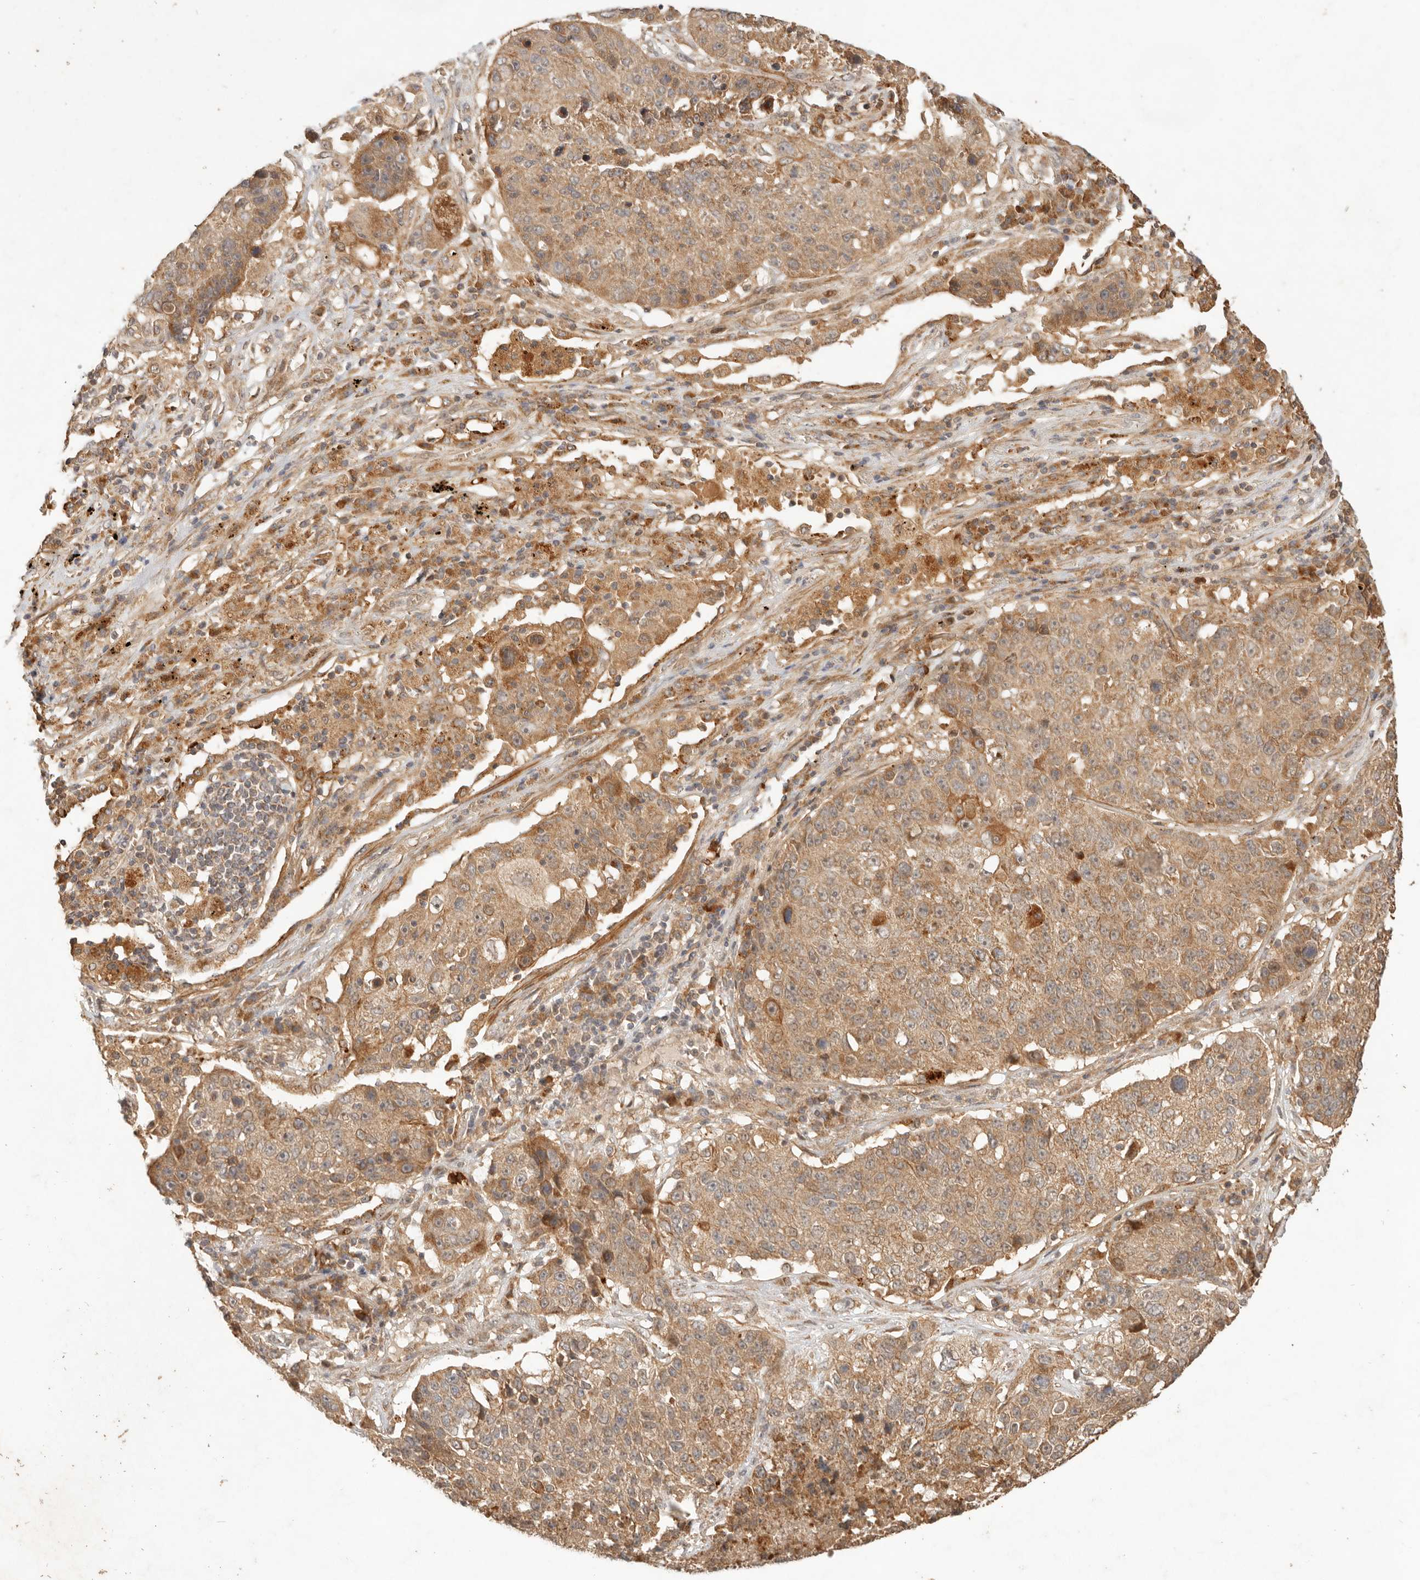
{"staining": {"intensity": "moderate", "quantity": ">75%", "location": "cytoplasmic/membranous"}, "tissue": "lung cancer", "cell_type": "Tumor cells", "image_type": "cancer", "snomed": [{"axis": "morphology", "description": "Squamous cell carcinoma, NOS"}, {"axis": "topography", "description": "Lung"}], "caption": "Immunohistochemical staining of human lung squamous cell carcinoma exhibits moderate cytoplasmic/membranous protein staining in approximately >75% of tumor cells.", "gene": "CLEC4C", "patient": {"sex": "male", "age": 61}}